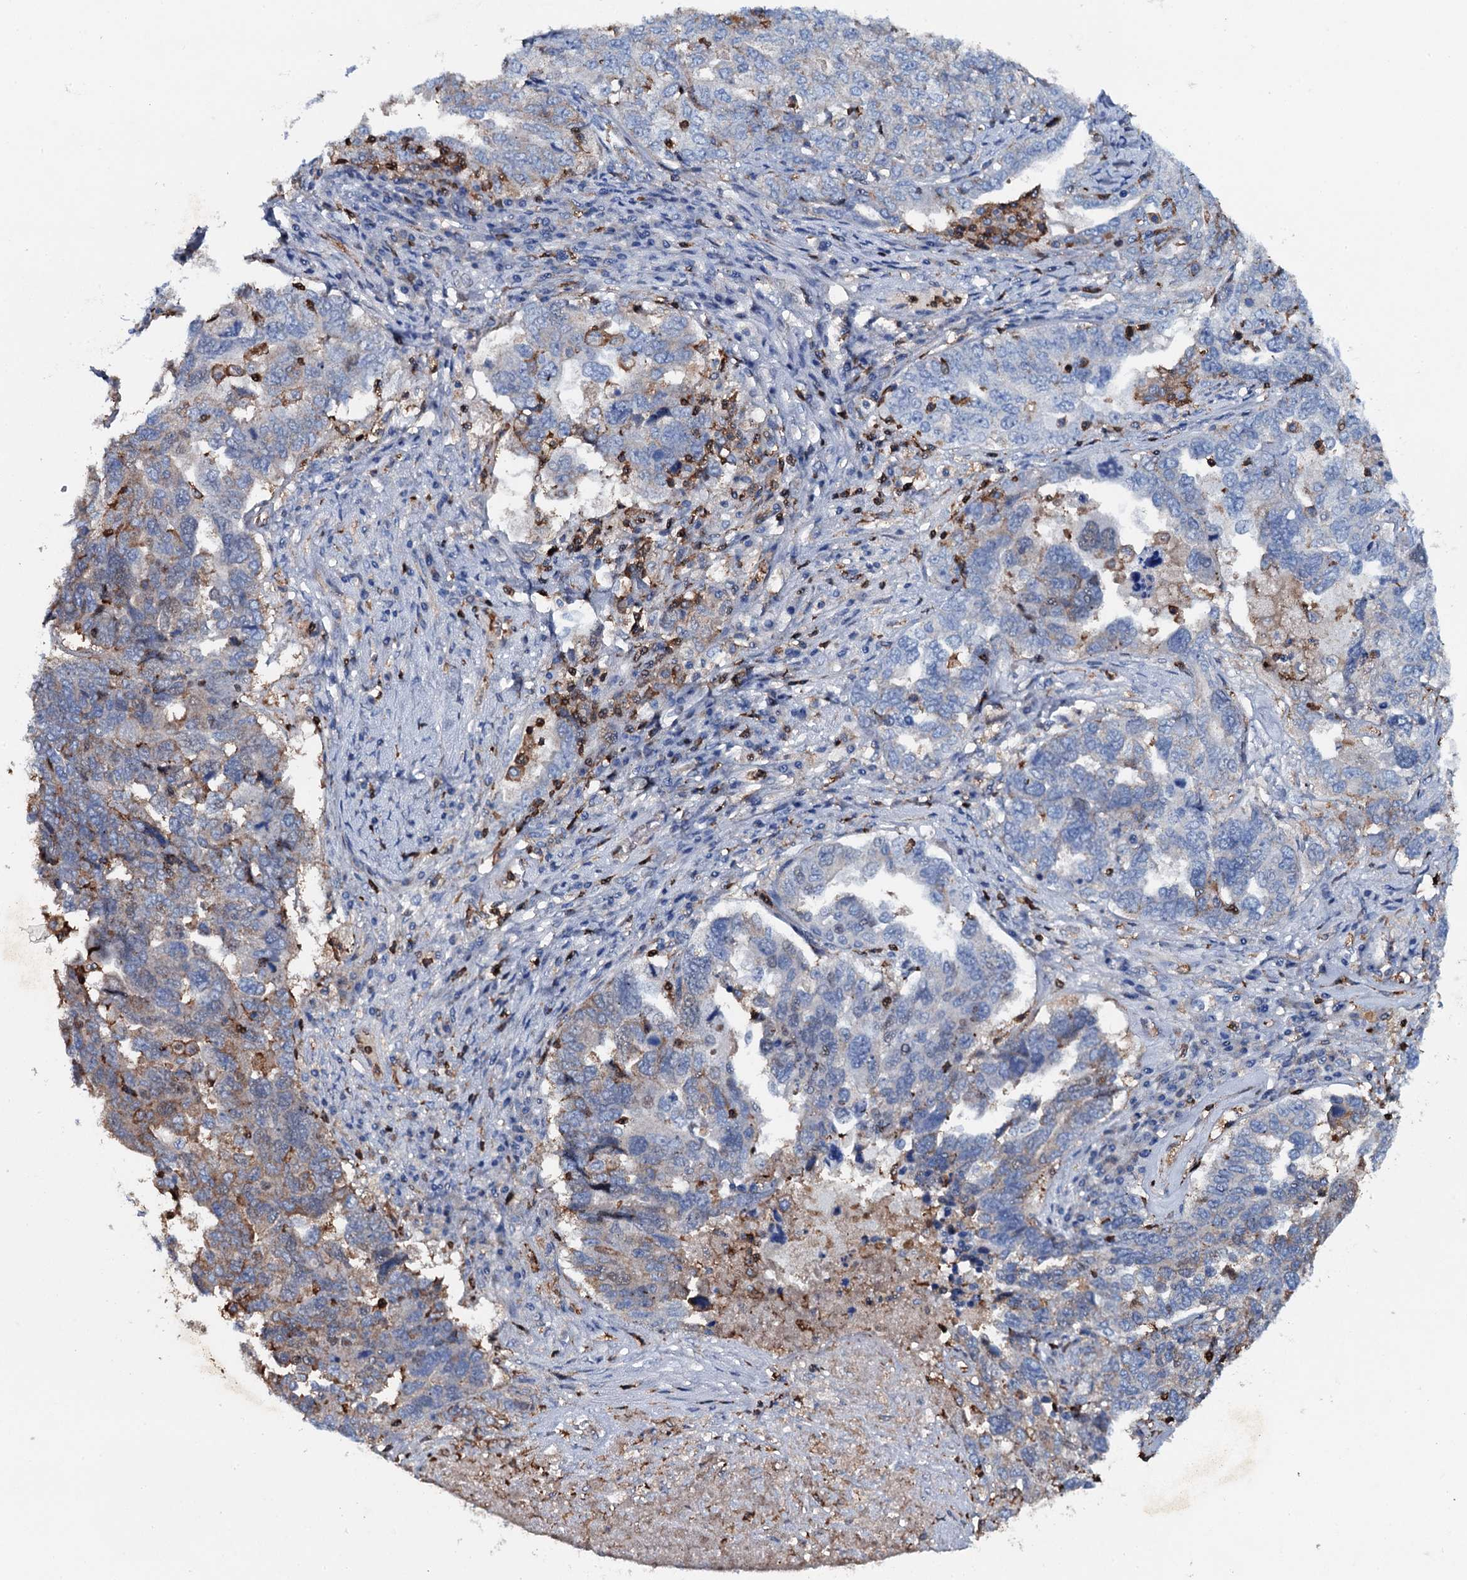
{"staining": {"intensity": "weak", "quantity": "<25%", "location": "cytoplasmic/membranous"}, "tissue": "ovarian cancer", "cell_type": "Tumor cells", "image_type": "cancer", "snomed": [{"axis": "morphology", "description": "Carcinoma, endometroid"}, {"axis": "topography", "description": "Ovary"}], "caption": "High power microscopy photomicrograph of an IHC histopathology image of endometroid carcinoma (ovarian), revealing no significant staining in tumor cells.", "gene": "MS4A4E", "patient": {"sex": "female", "age": 62}}